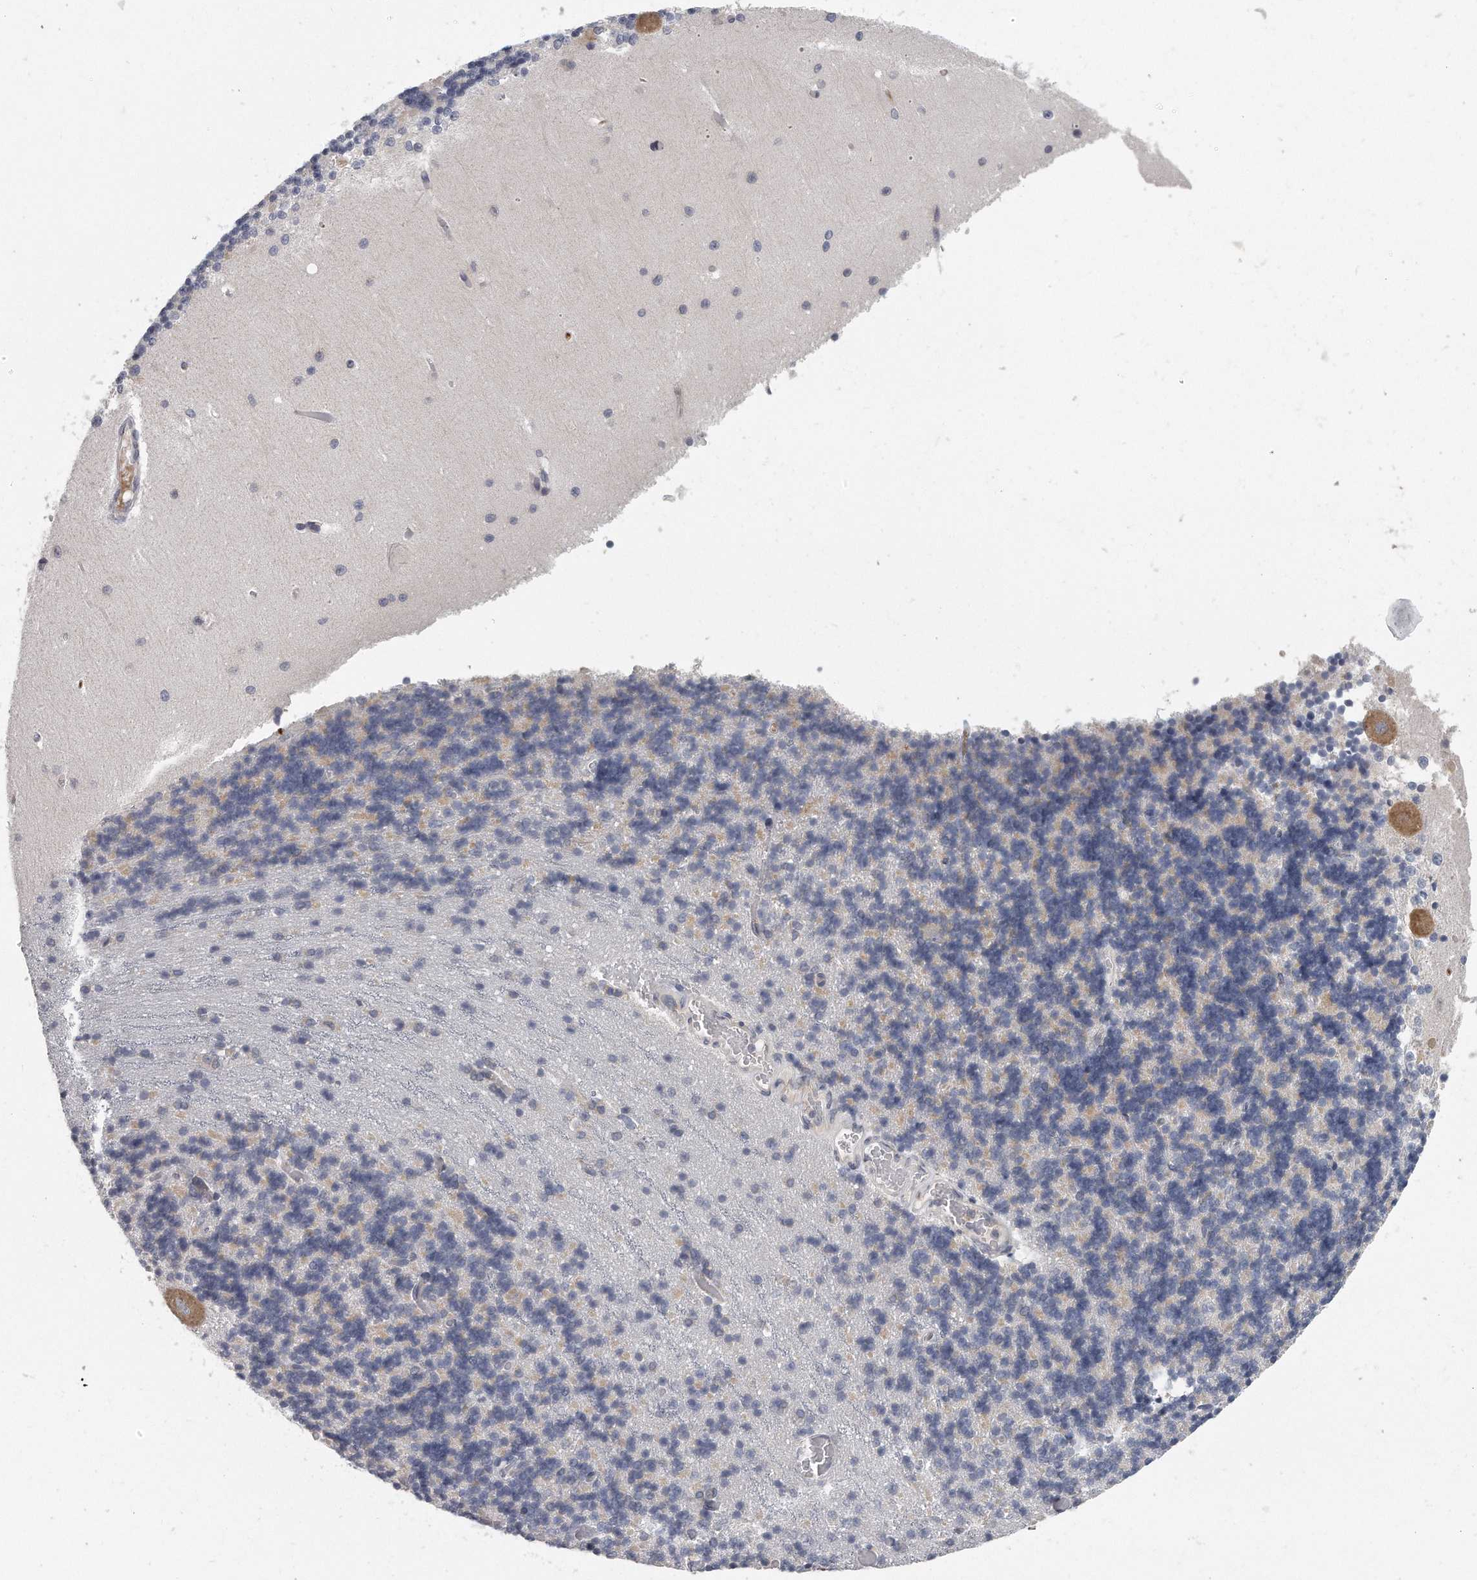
{"staining": {"intensity": "weak", "quantity": "<25%", "location": "cytoplasmic/membranous"}, "tissue": "cerebellum", "cell_type": "Cells in granular layer", "image_type": "normal", "snomed": [{"axis": "morphology", "description": "Normal tissue, NOS"}, {"axis": "topography", "description": "Cerebellum"}], "caption": "This is a image of immunohistochemistry staining of normal cerebellum, which shows no expression in cells in granular layer.", "gene": "PLEKHA6", "patient": {"sex": "male", "age": 37}}